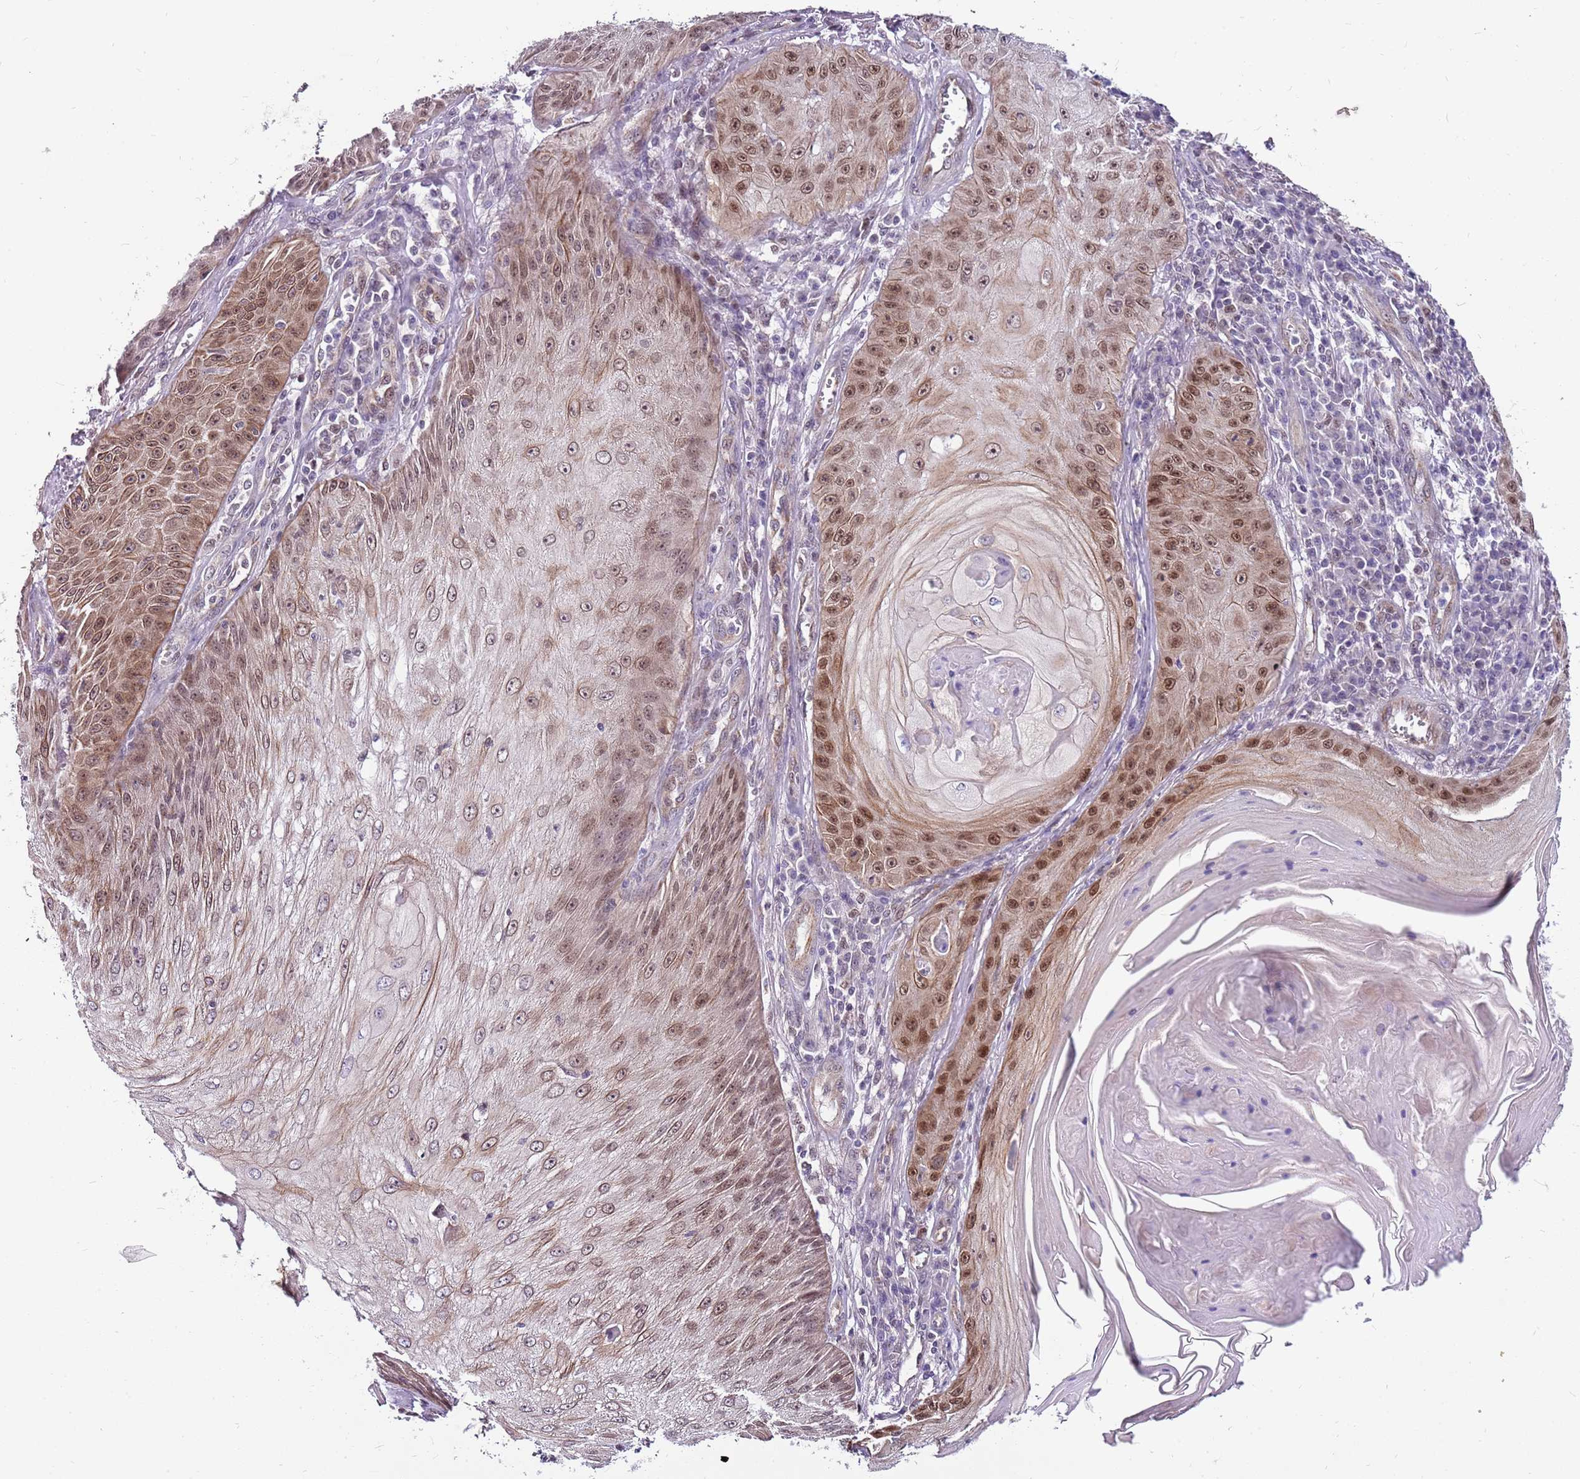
{"staining": {"intensity": "moderate", "quantity": ">75%", "location": "cytoplasmic/membranous,nuclear"}, "tissue": "skin cancer", "cell_type": "Tumor cells", "image_type": "cancer", "snomed": [{"axis": "morphology", "description": "Squamous cell carcinoma, NOS"}, {"axis": "topography", "description": "Skin"}], "caption": "This image shows squamous cell carcinoma (skin) stained with immunohistochemistry to label a protein in brown. The cytoplasmic/membranous and nuclear of tumor cells show moderate positivity for the protein. Nuclei are counter-stained blue.", "gene": "POLE3", "patient": {"sex": "male", "age": 70}}